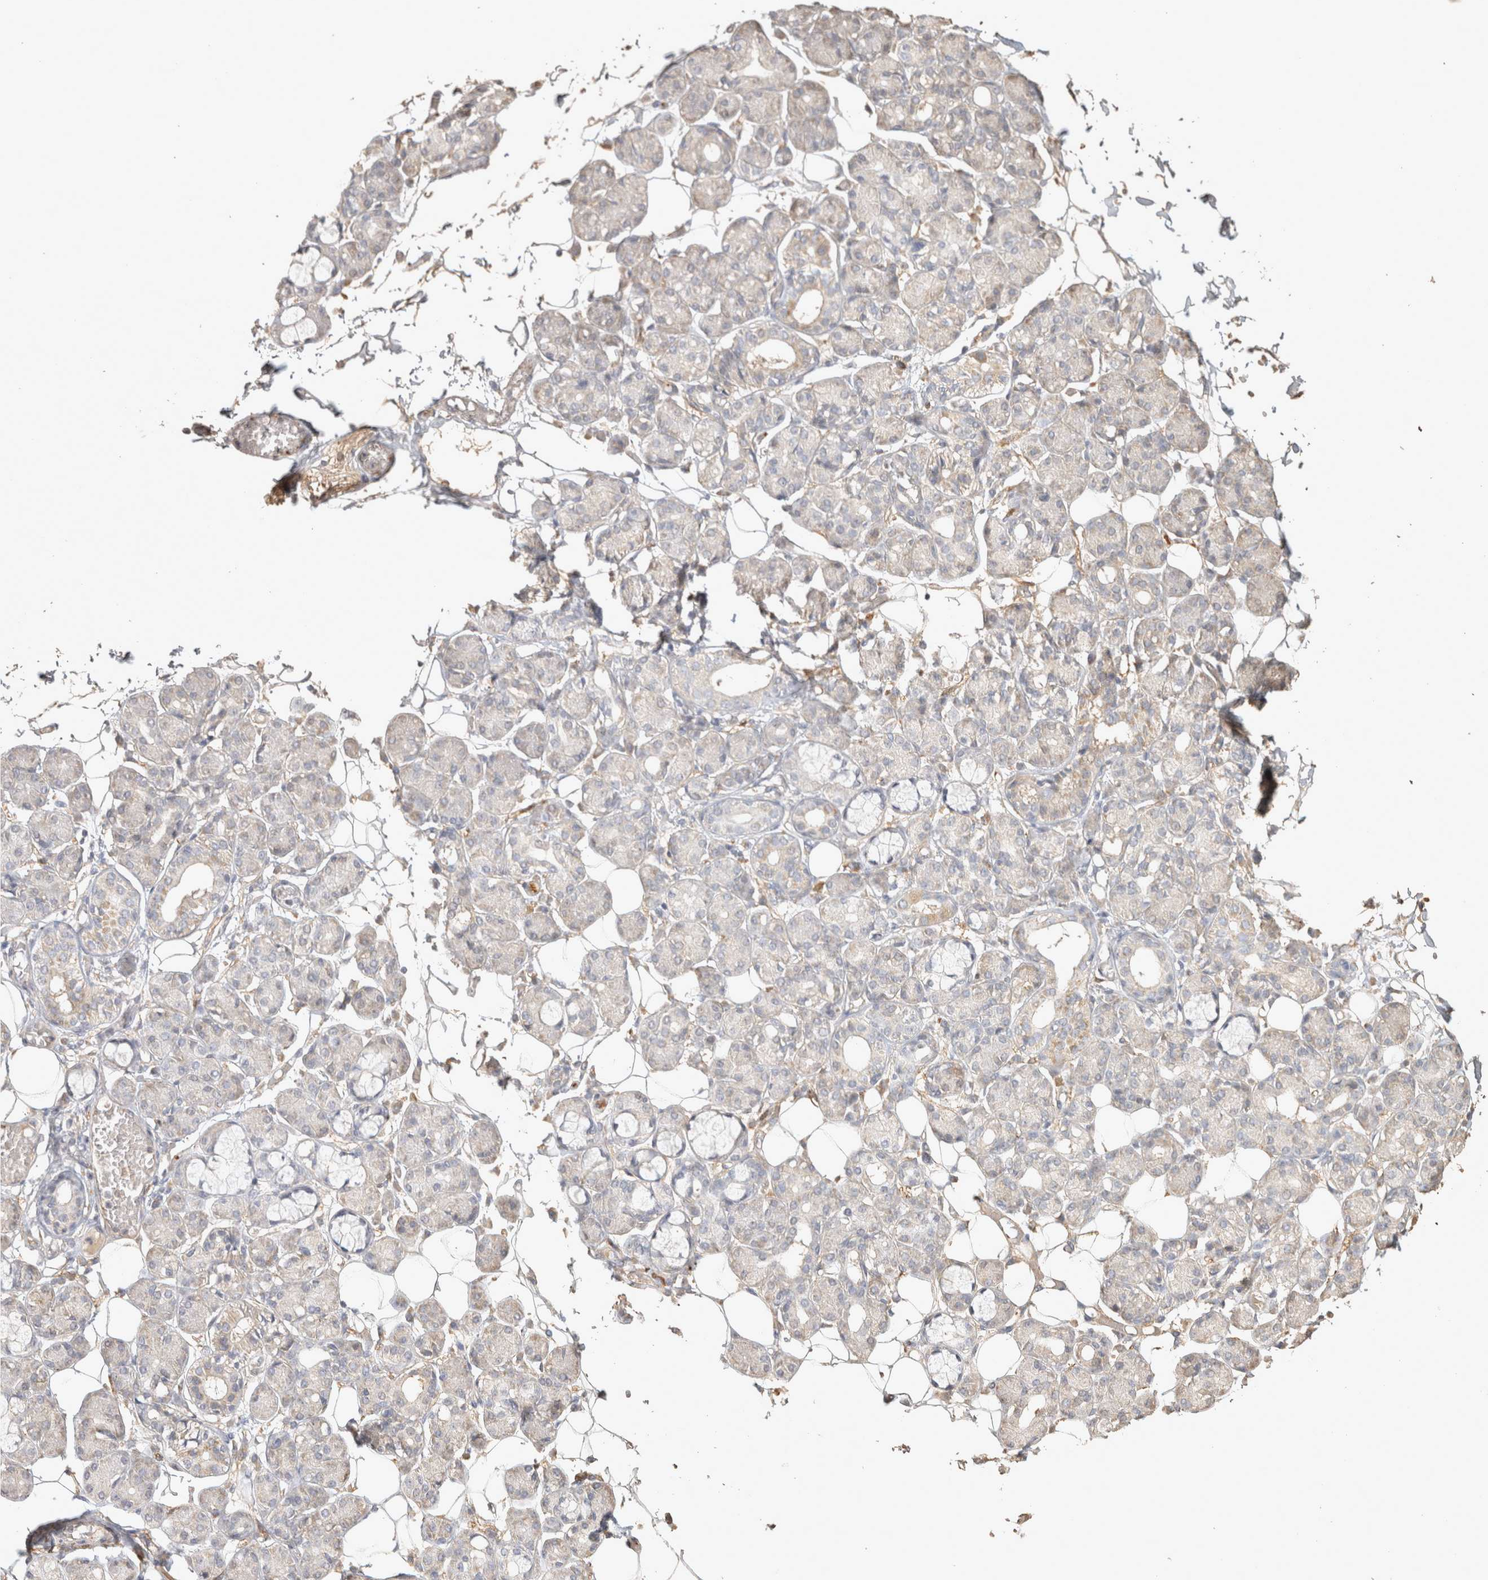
{"staining": {"intensity": "weak", "quantity": "<25%", "location": "cytoplasmic/membranous"}, "tissue": "salivary gland", "cell_type": "Glandular cells", "image_type": "normal", "snomed": [{"axis": "morphology", "description": "Normal tissue, NOS"}, {"axis": "topography", "description": "Salivary gland"}], "caption": "This is an IHC histopathology image of unremarkable salivary gland. There is no expression in glandular cells.", "gene": "OSTN", "patient": {"sex": "male", "age": 63}}